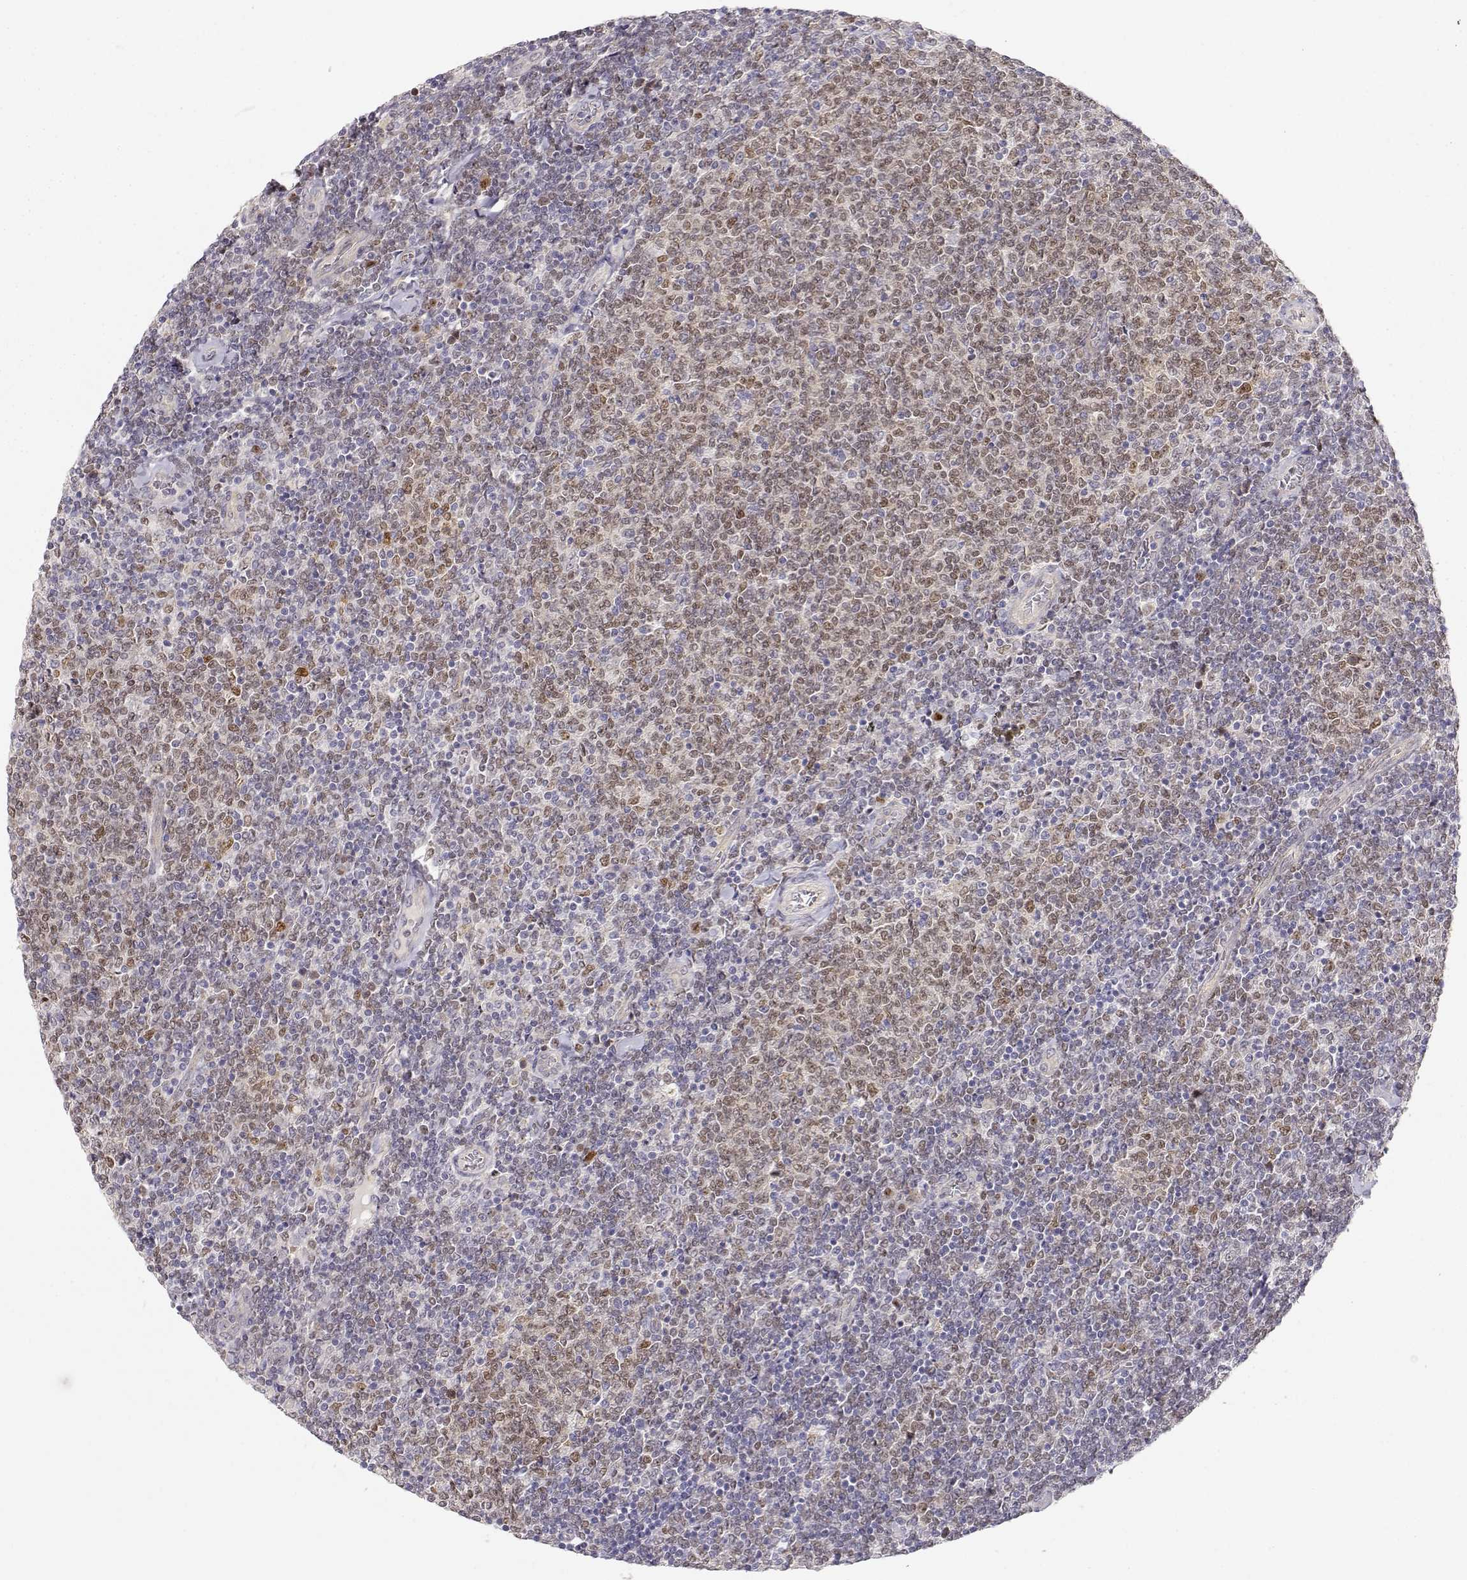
{"staining": {"intensity": "weak", "quantity": "25%-75%", "location": "nuclear"}, "tissue": "lymphoma", "cell_type": "Tumor cells", "image_type": "cancer", "snomed": [{"axis": "morphology", "description": "Malignant lymphoma, non-Hodgkin's type, Low grade"}, {"axis": "topography", "description": "Lymph node"}], "caption": "A histopathology image of human lymphoma stained for a protein reveals weak nuclear brown staining in tumor cells.", "gene": "EAF2", "patient": {"sex": "male", "age": 52}}